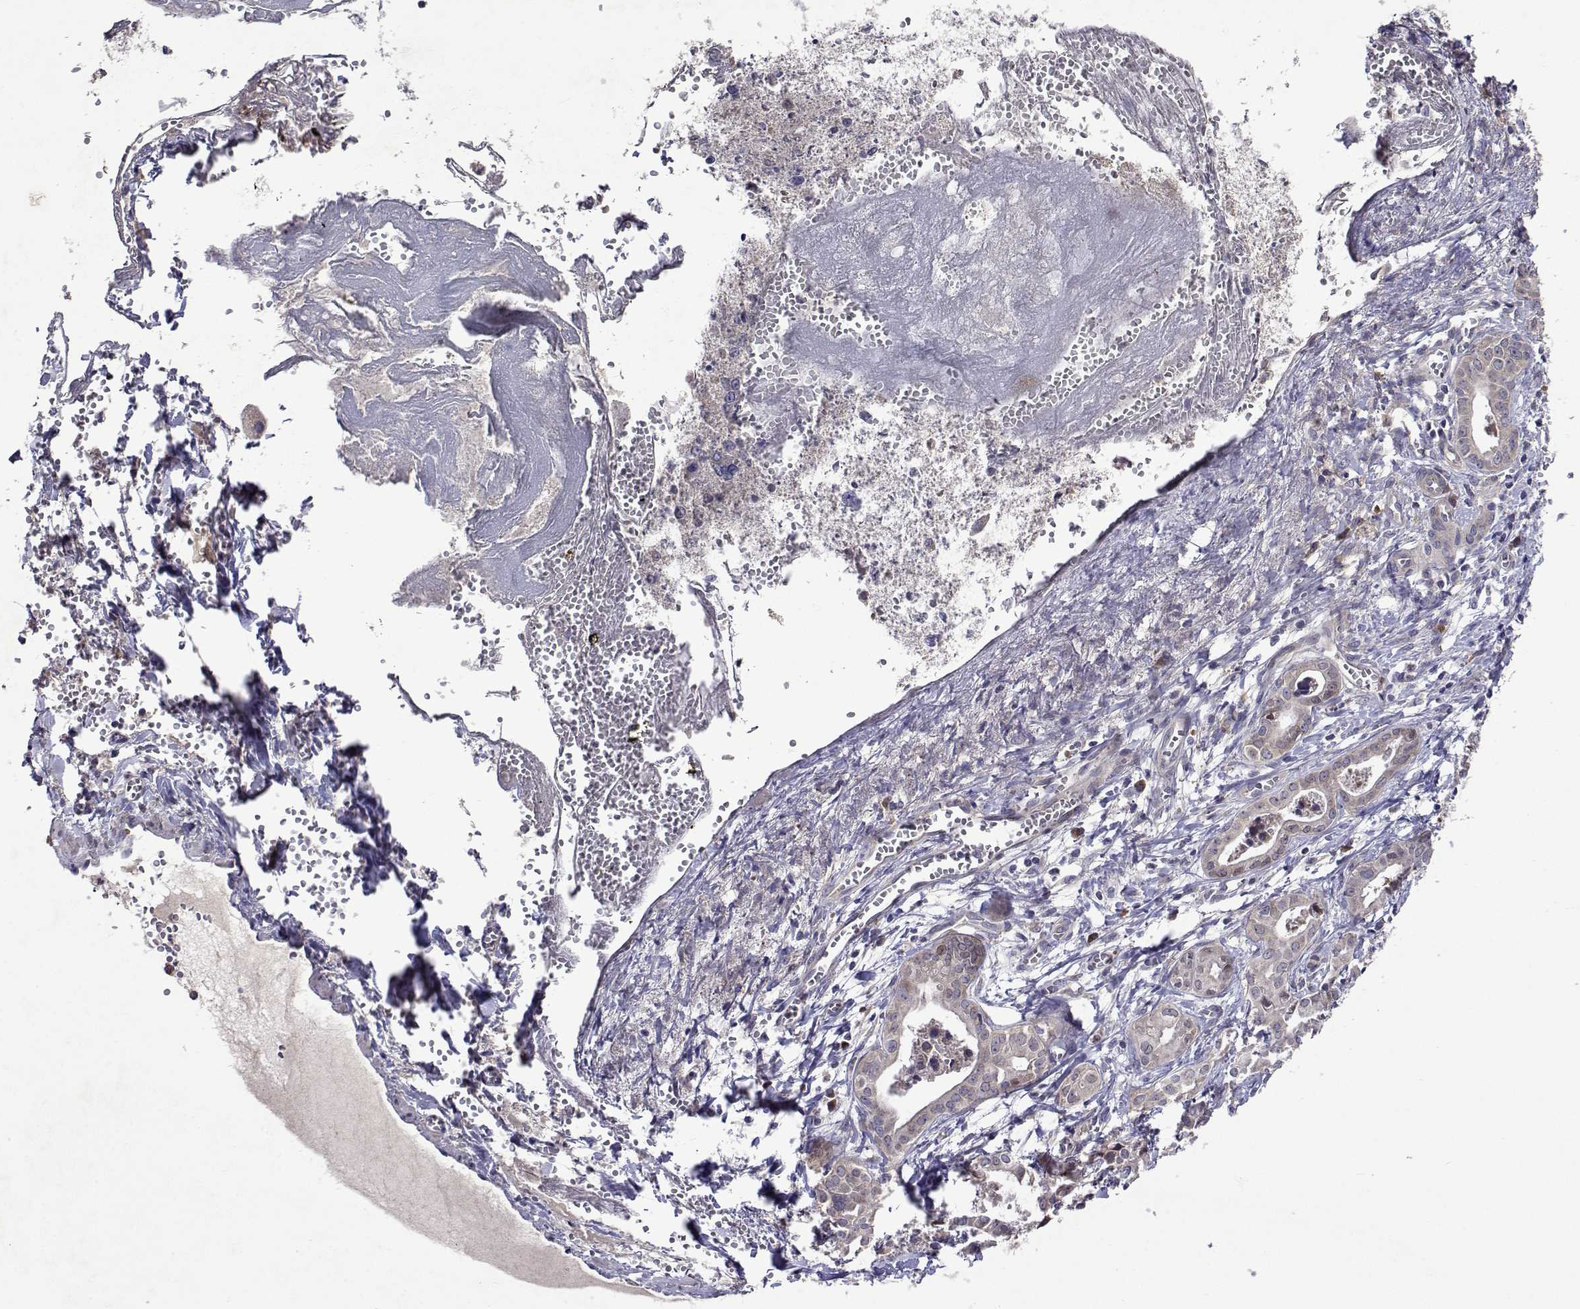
{"staining": {"intensity": "negative", "quantity": "none", "location": "none"}, "tissue": "liver cancer", "cell_type": "Tumor cells", "image_type": "cancer", "snomed": [{"axis": "morphology", "description": "Cholangiocarcinoma"}, {"axis": "topography", "description": "Liver"}], "caption": "Protein analysis of liver cholangiocarcinoma exhibits no significant expression in tumor cells.", "gene": "TARBP2", "patient": {"sex": "female", "age": 65}}